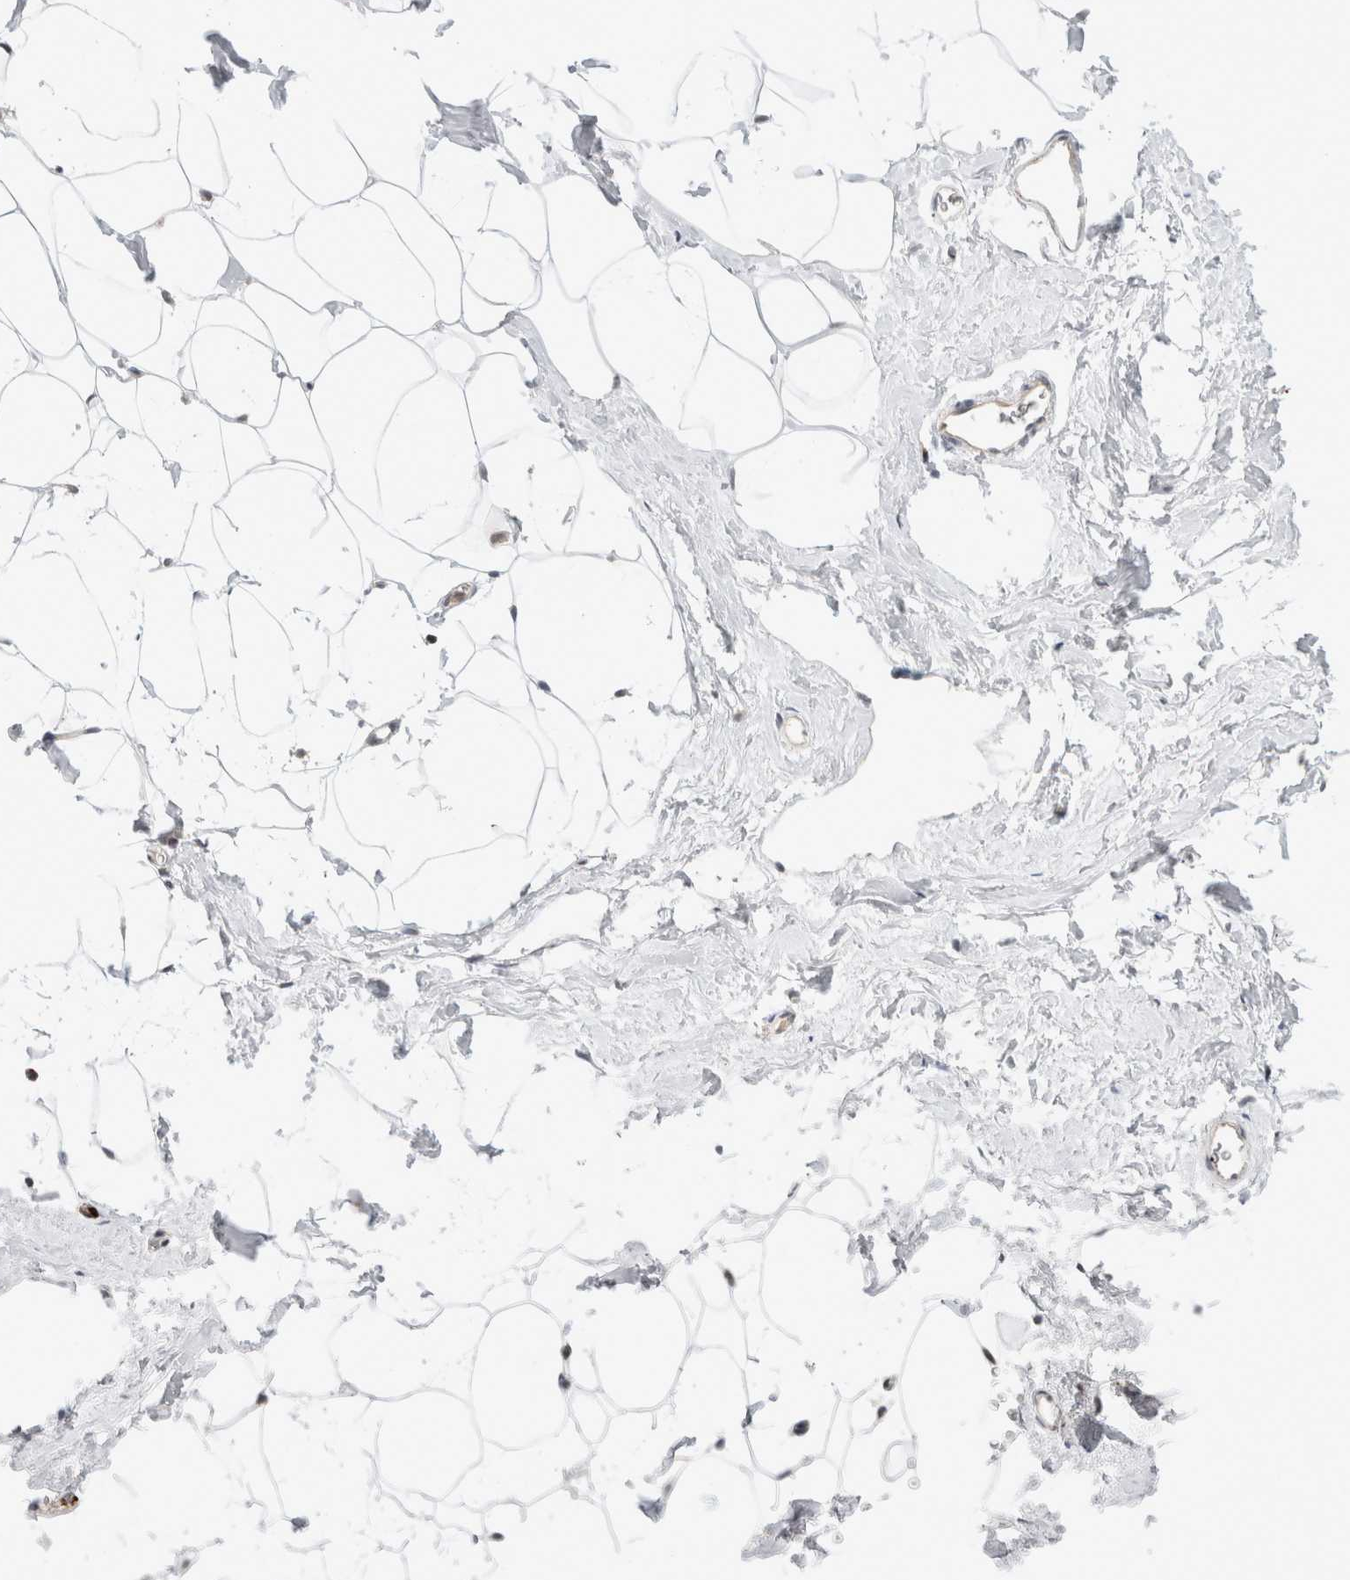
{"staining": {"intensity": "negative", "quantity": "none", "location": "none"}, "tissue": "adipose tissue", "cell_type": "Adipocytes", "image_type": "normal", "snomed": [{"axis": "morphology", "description": "Normal tissue, NOS"}, {"axis": "morphology", "description": "Fibrosis, NOS"}, {"axis": "topography", "description": "Breast"}, {"axis": "topography", "description": "Adipose tissue"}], "caption": "IHC micrograph of unremarkable human adipose tissue stained for a protein (brown), which shows no staining in adipocytes. (DAB immunohistochemistry with hematoxylin counter stain).", "gene": "VPS28", "patient": {"sex": "female", "age": 39}}